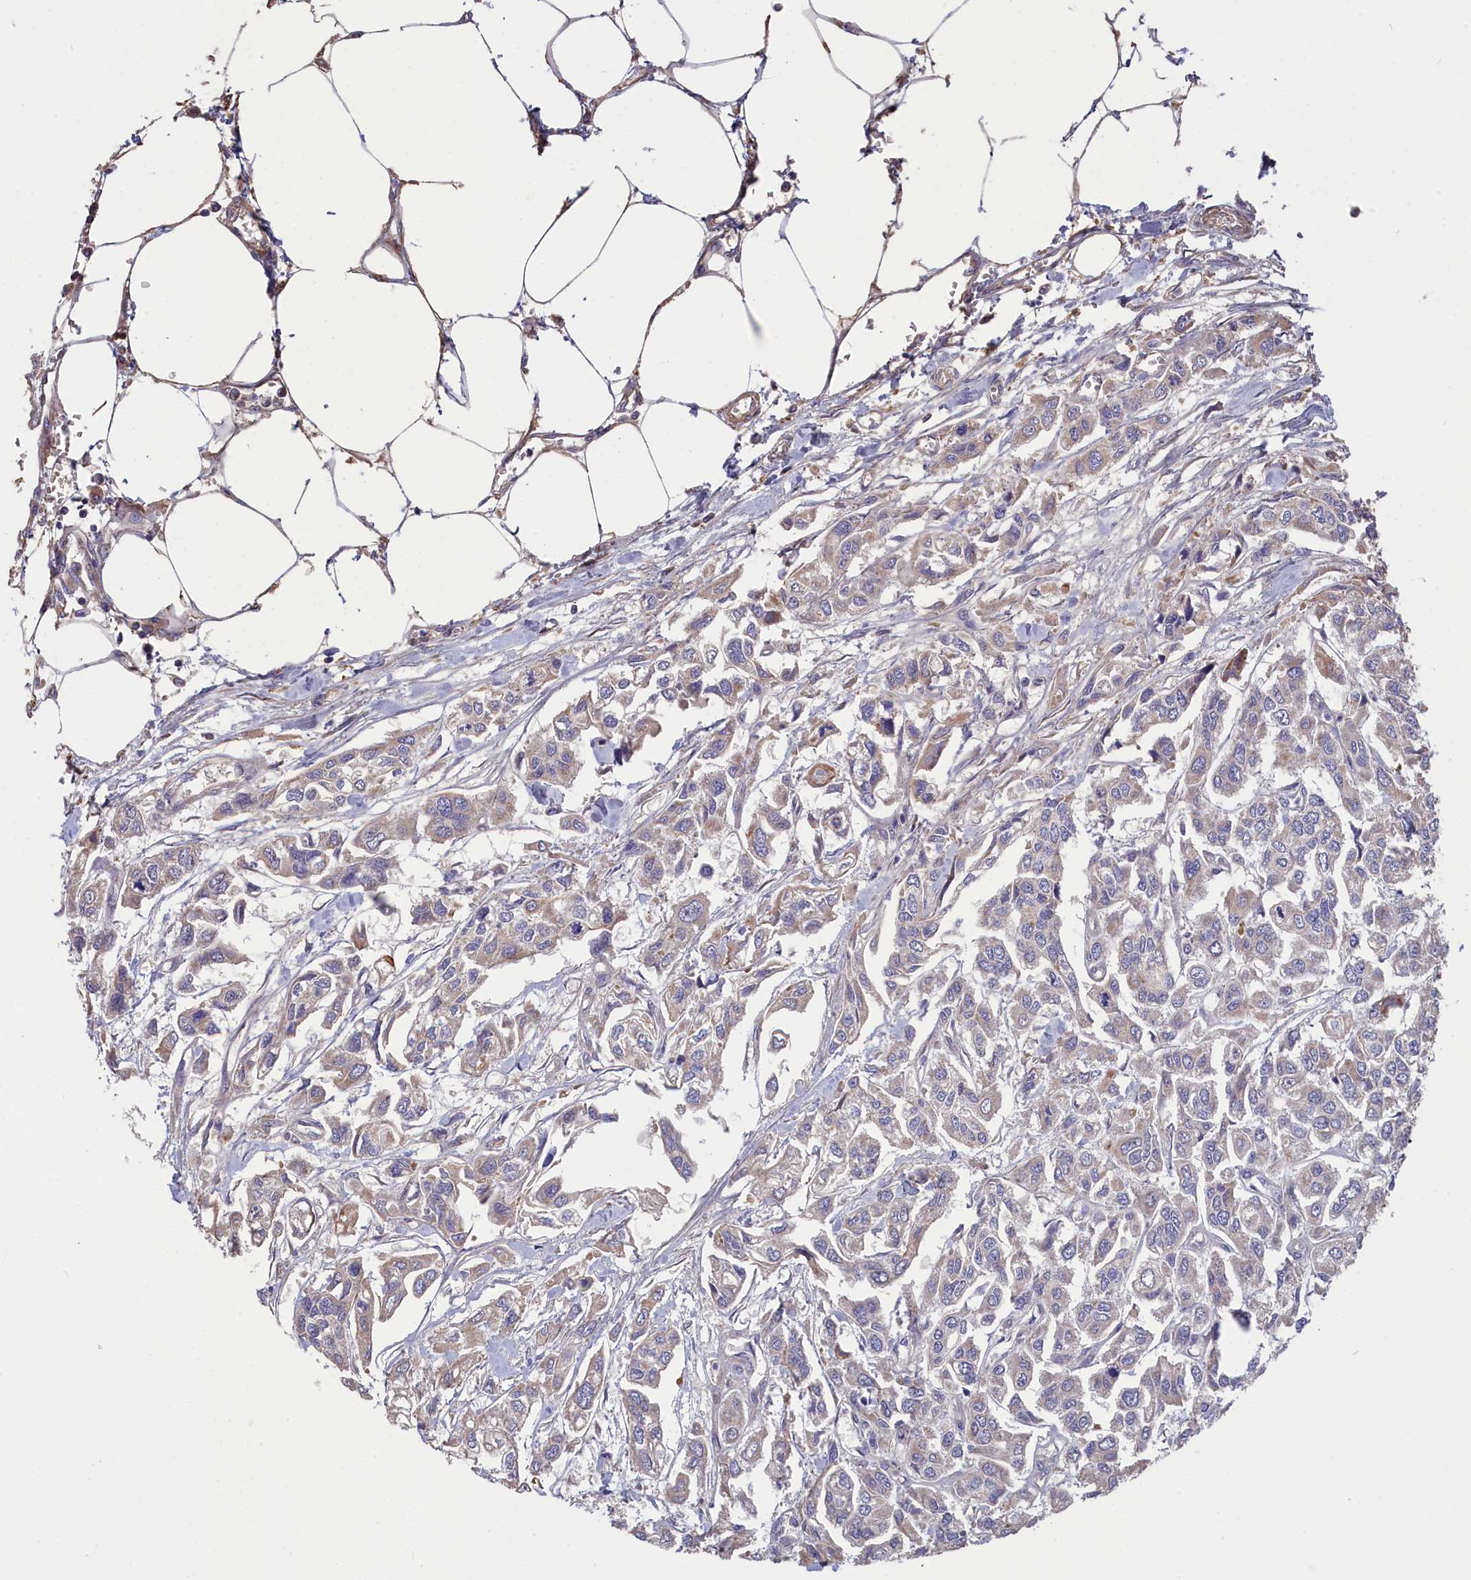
{"staining": {"intensity": "weak", "quantity": "<25%", "location": "cytoplasmic/membranous"}, "tissue": "urothelial cancer", "cell_type": "Tumor cells", "image_type": "cancer", "snomed": [{"axis": "morphology", "description": "Urothelial carcinoma, High grade"}, {"axis": "topography", "description": "Urinary bladder"}], "caption": "An image of urothelial carcinoma (high-grade) stained for a protein displays no brown staining in tumor cells.", "gene": "TUBGCP4", "patient": {"sex": "male", "age": 67}}